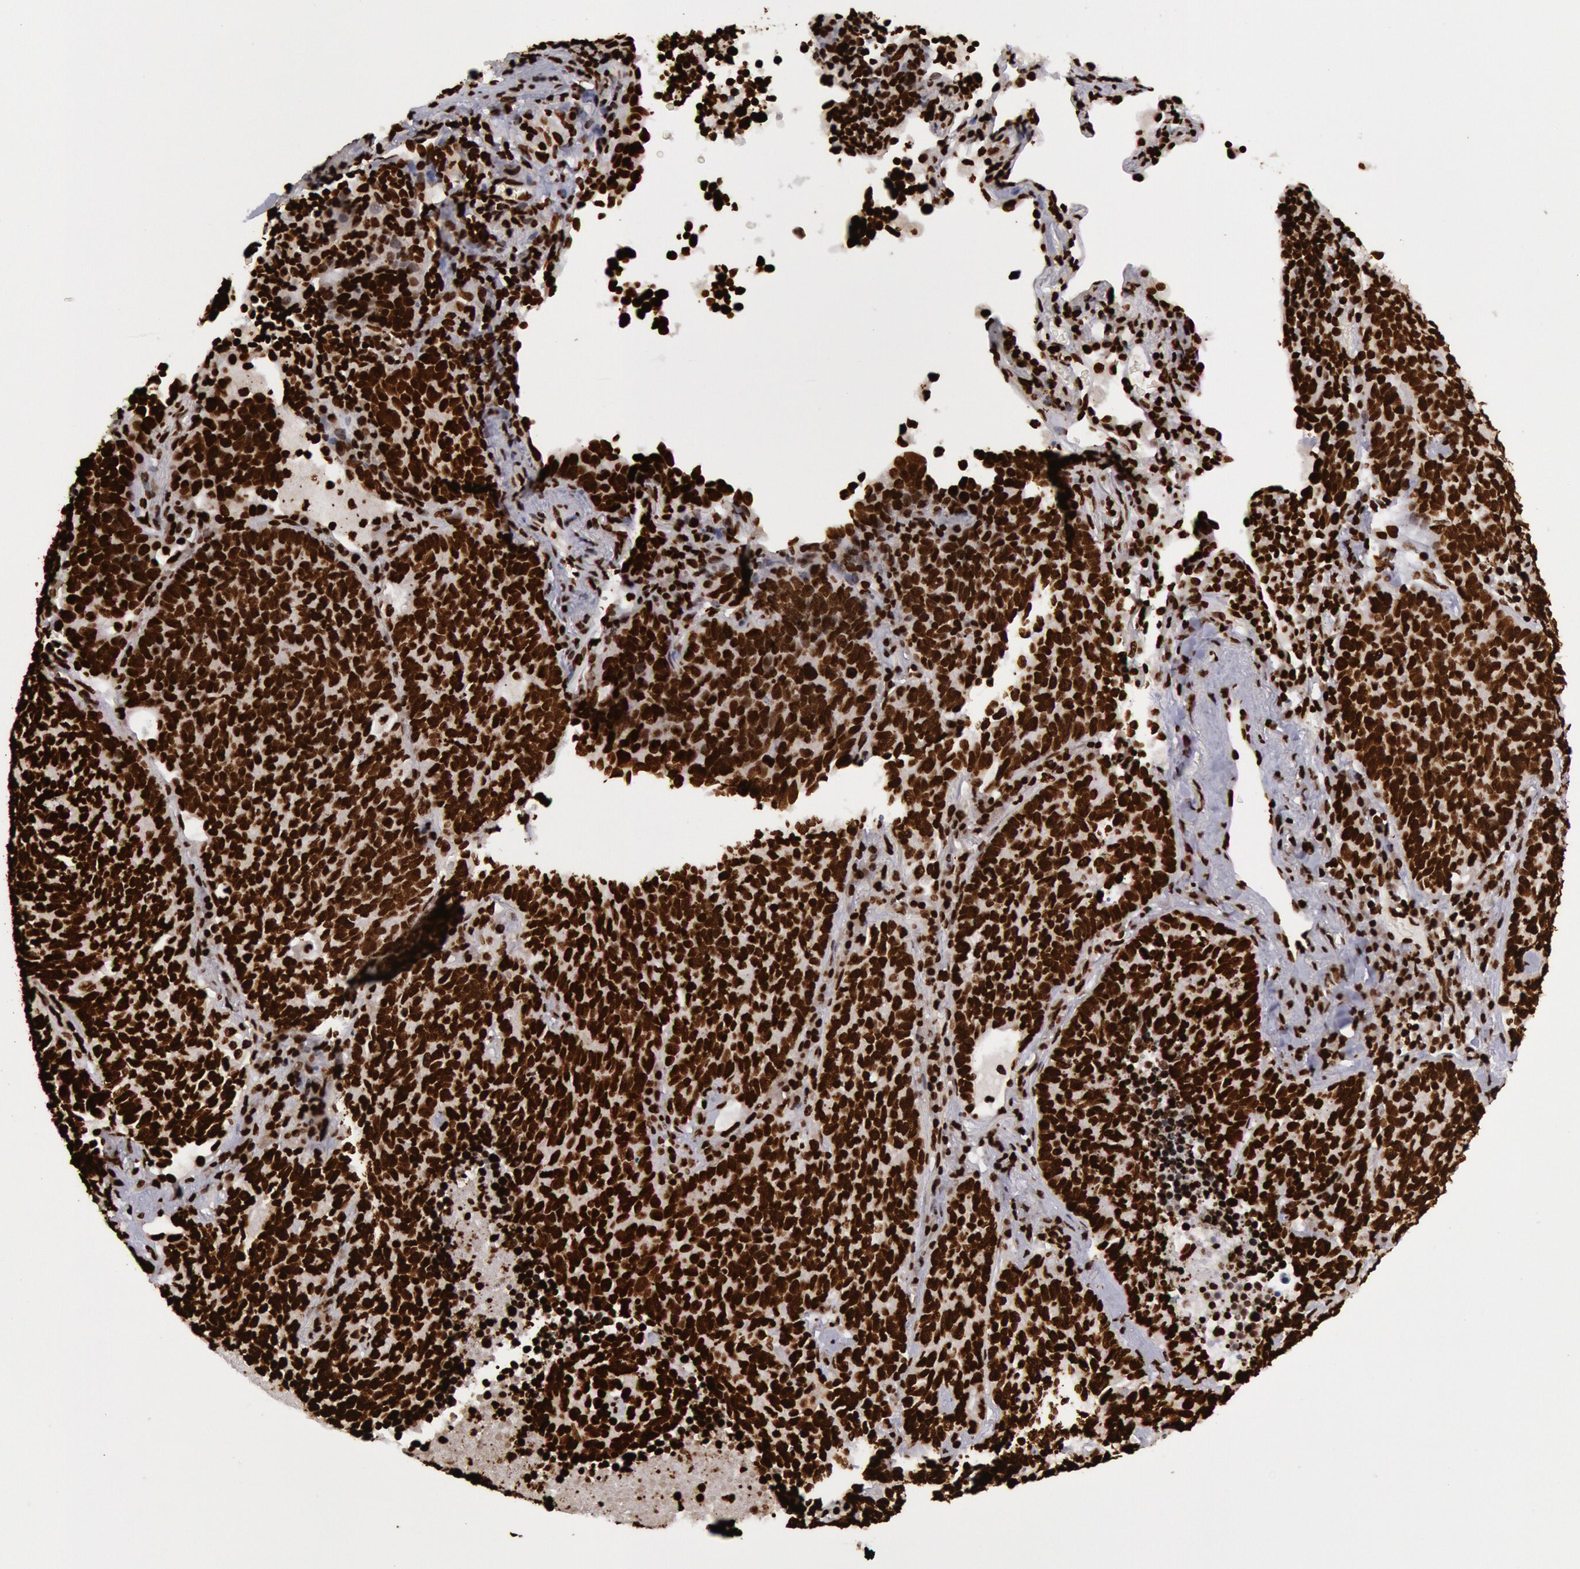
{"staining": {"intensity": "strong", "quantity": ">75%", "location": "nuclear"}, "tissue": "lung cancer", "cell_type": "Tumor cells", "image_type": "cancer", "snomed": [{"axis": "morphology", "description": "Neoplasm, malignant, NOS"}, {"axis": "topography", "description": "Lung"}], "caption": "Lung malignant neoplasm tissue exhibits strong nuclear positivity in approximately >75% of tumor cells", "gene": "H3-4", "patient": {"sex": "female", "age": 75}}